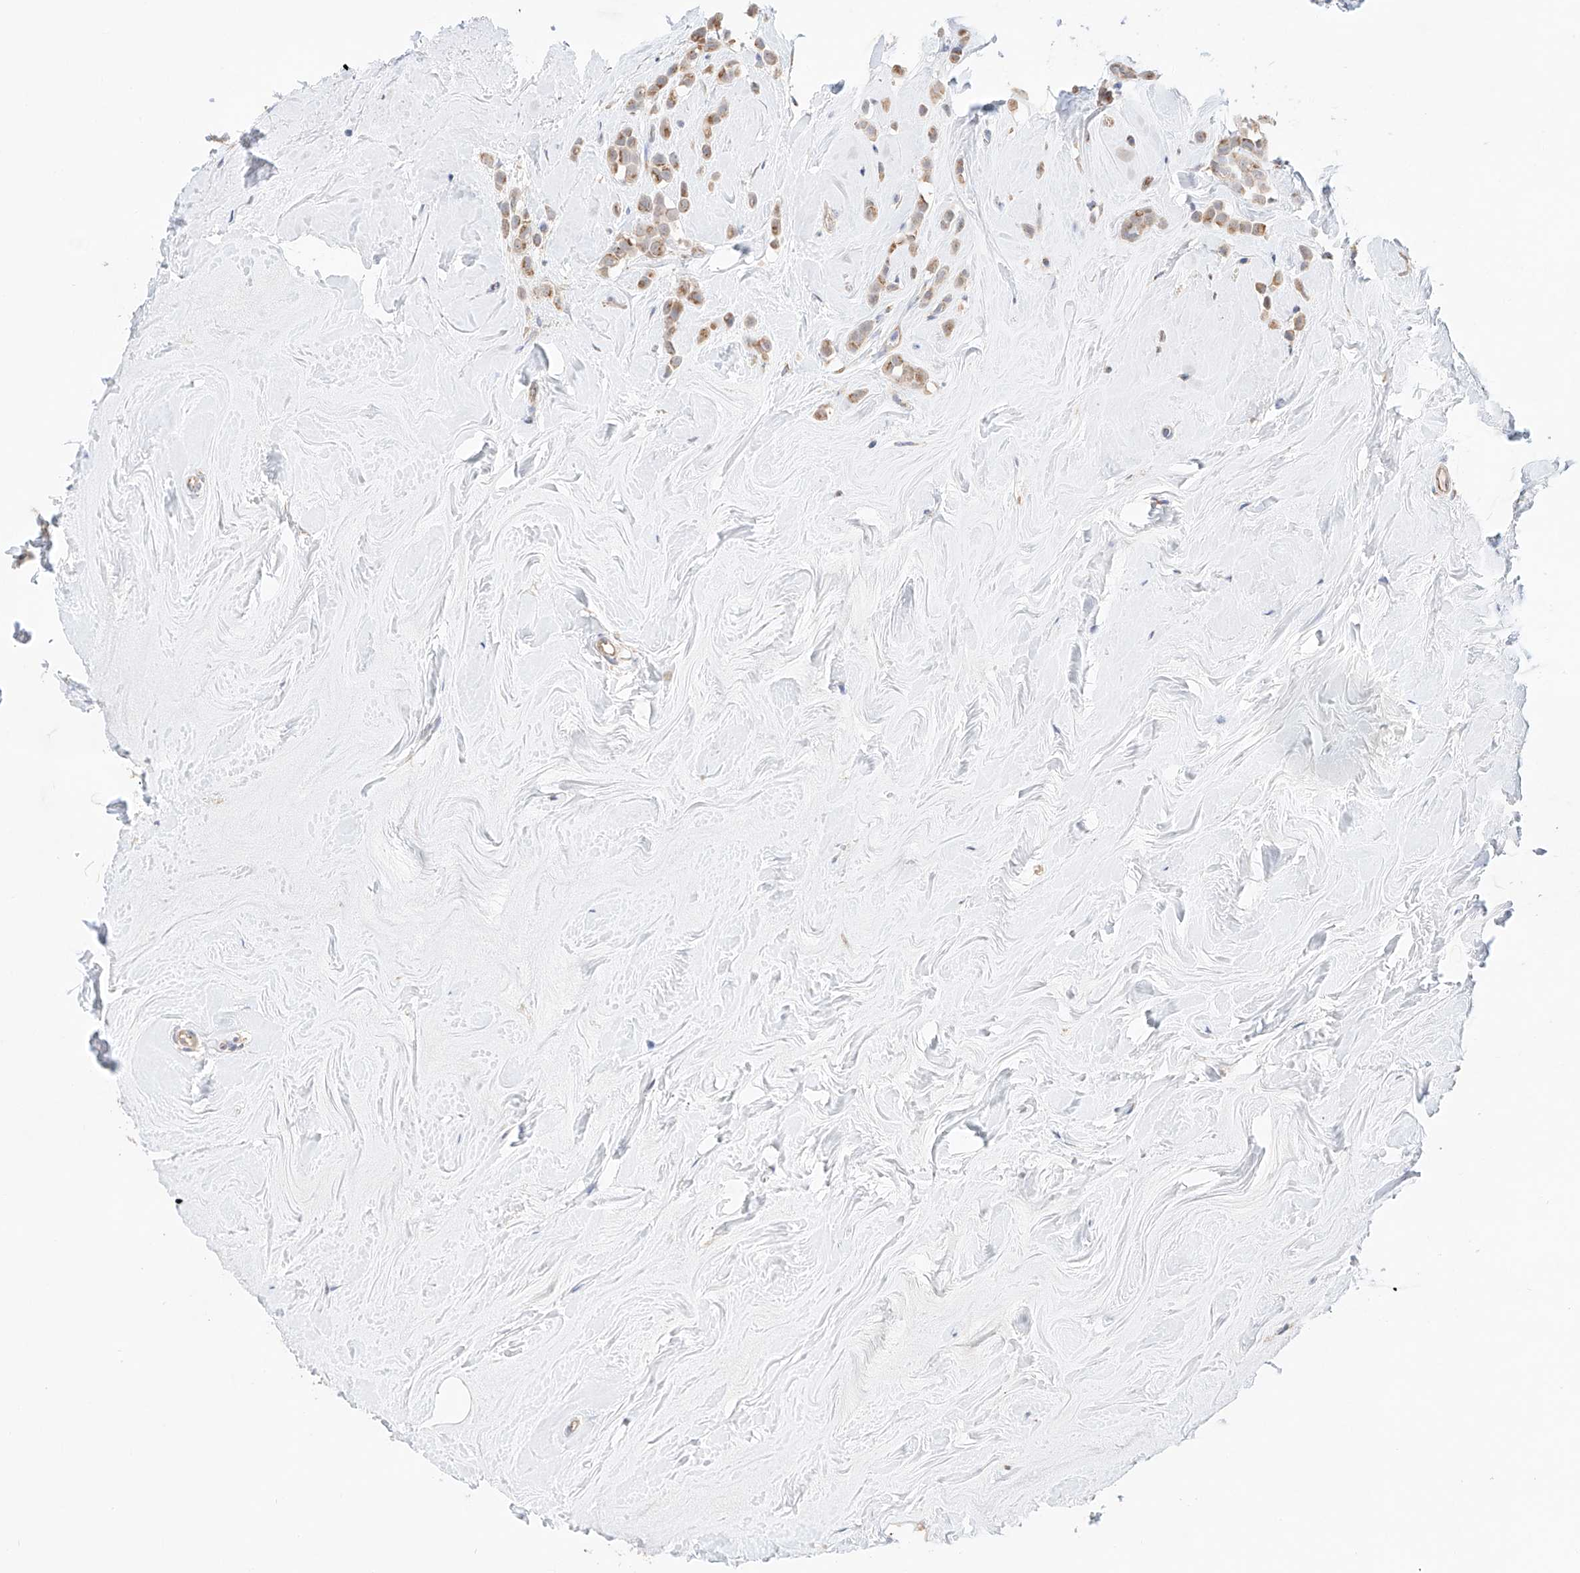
{"staining": {"intensity": "moderate", "quantity": ">75%", "location": "cytoplasmic/membranous"}, "tissue": "breast cancer", "cell_type": "Tumor cells", "image_type": "cancer", "snomed": [{"axis": "morphology", "description": "Lobular carcinoma"}, {"axis": "topography", "description": "Breast"}], "caption": "Protein staining displays moderate cytoplasmic/membranous positivity in approximately >75% of tumor cells in breast lobular carcinoma. (IHC, brightfield microscopy, high magnification).", "gene": "MOSPD1", "patient": {"sex": "female", "age": 47}}